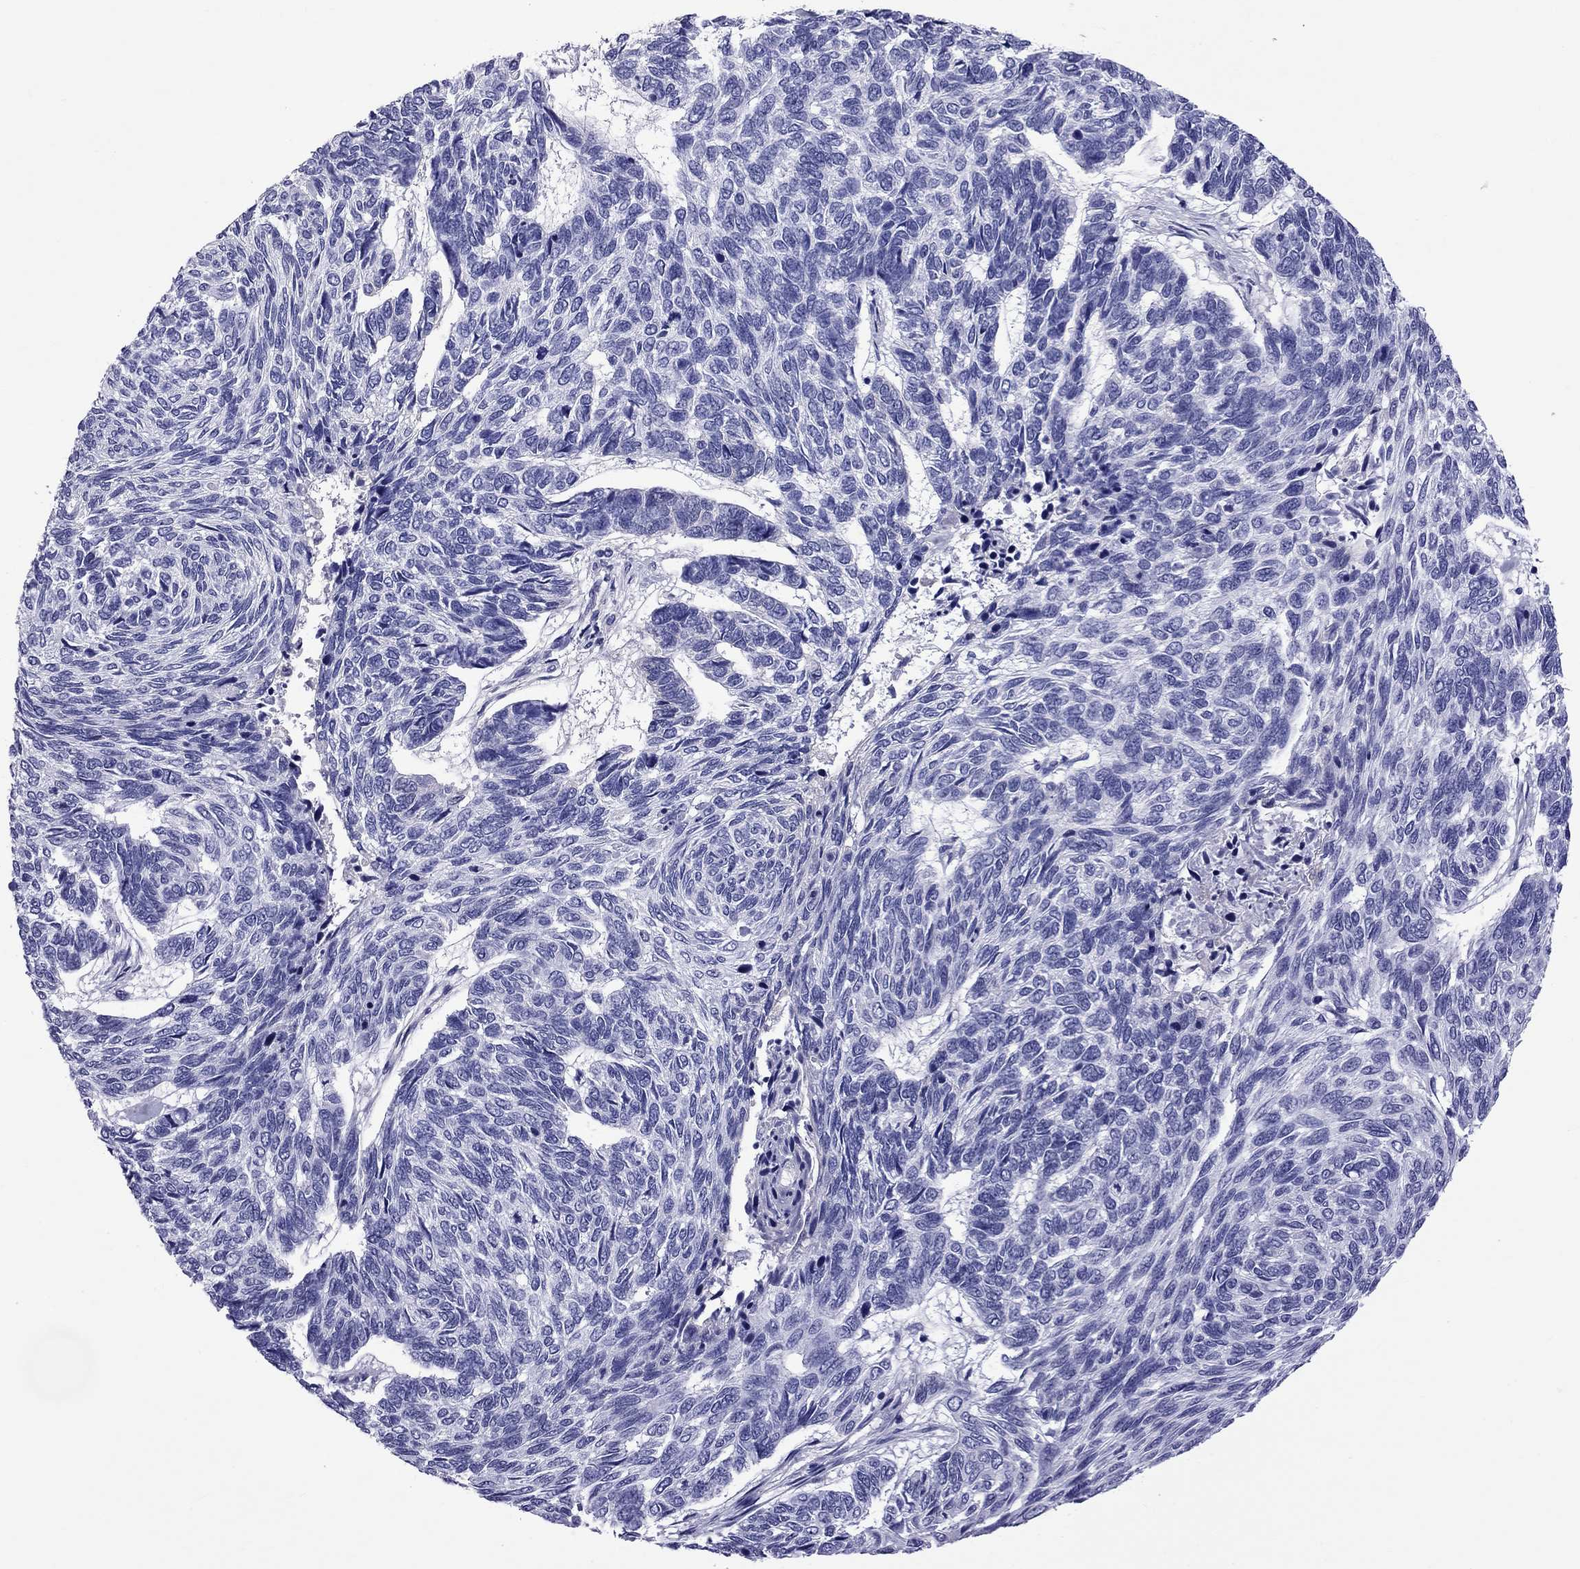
{"staining": {"intensity": "negative", "quantity": "none", "location": "none"}, "tissue": "skin cancer", "cell_type": "Tumor cells", "image_type": "cancer", "snomed": [{"axis": "morphology", "description": "Basal cell carcinoma"}, {"axis": "topography", "description": "Skin"}], "caption": "Tumor cells are negative for brown protein staining in basal cell carcinoma (skin).", "gene": "SCART1", "patient": {"sex": "female", "age": 65}}